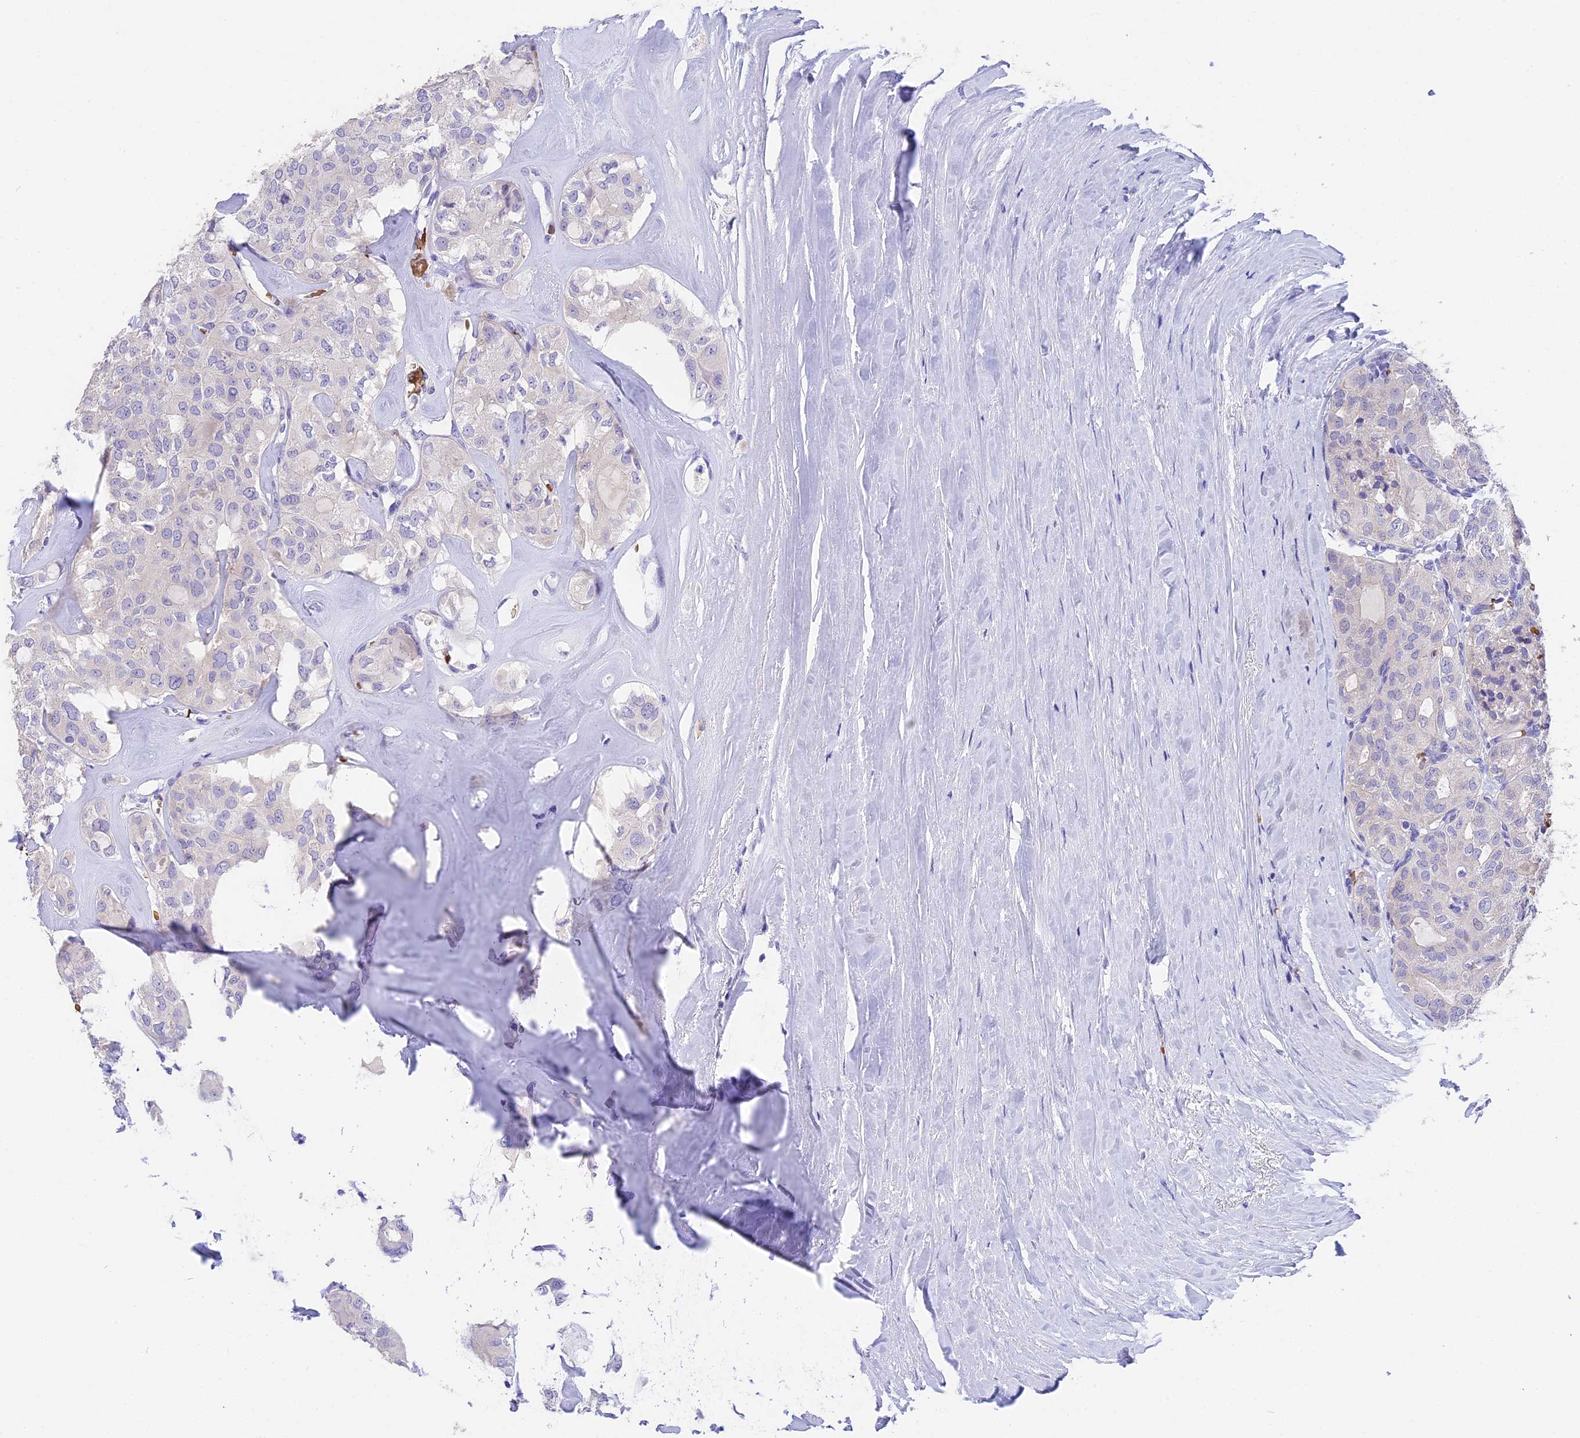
{"staining": {"intensity": "negative", "quantity": "none", "location": "none"}, "tissue": "thyroid cancer", "cell_type": "Tumor cells", "image_type": "cancer", "snomed": [{"axis": "morphology", "description": "Follicular adenoma carcinoma, NOS"}, {"axis": "topography", "description": "Thyroid gland"}], "caption": "Tumor cells show no significant staining in thyroid follicular adenoma carcinoma.", "gene": "TNNC2", "patient": {"sex": "male", "age": 75}}